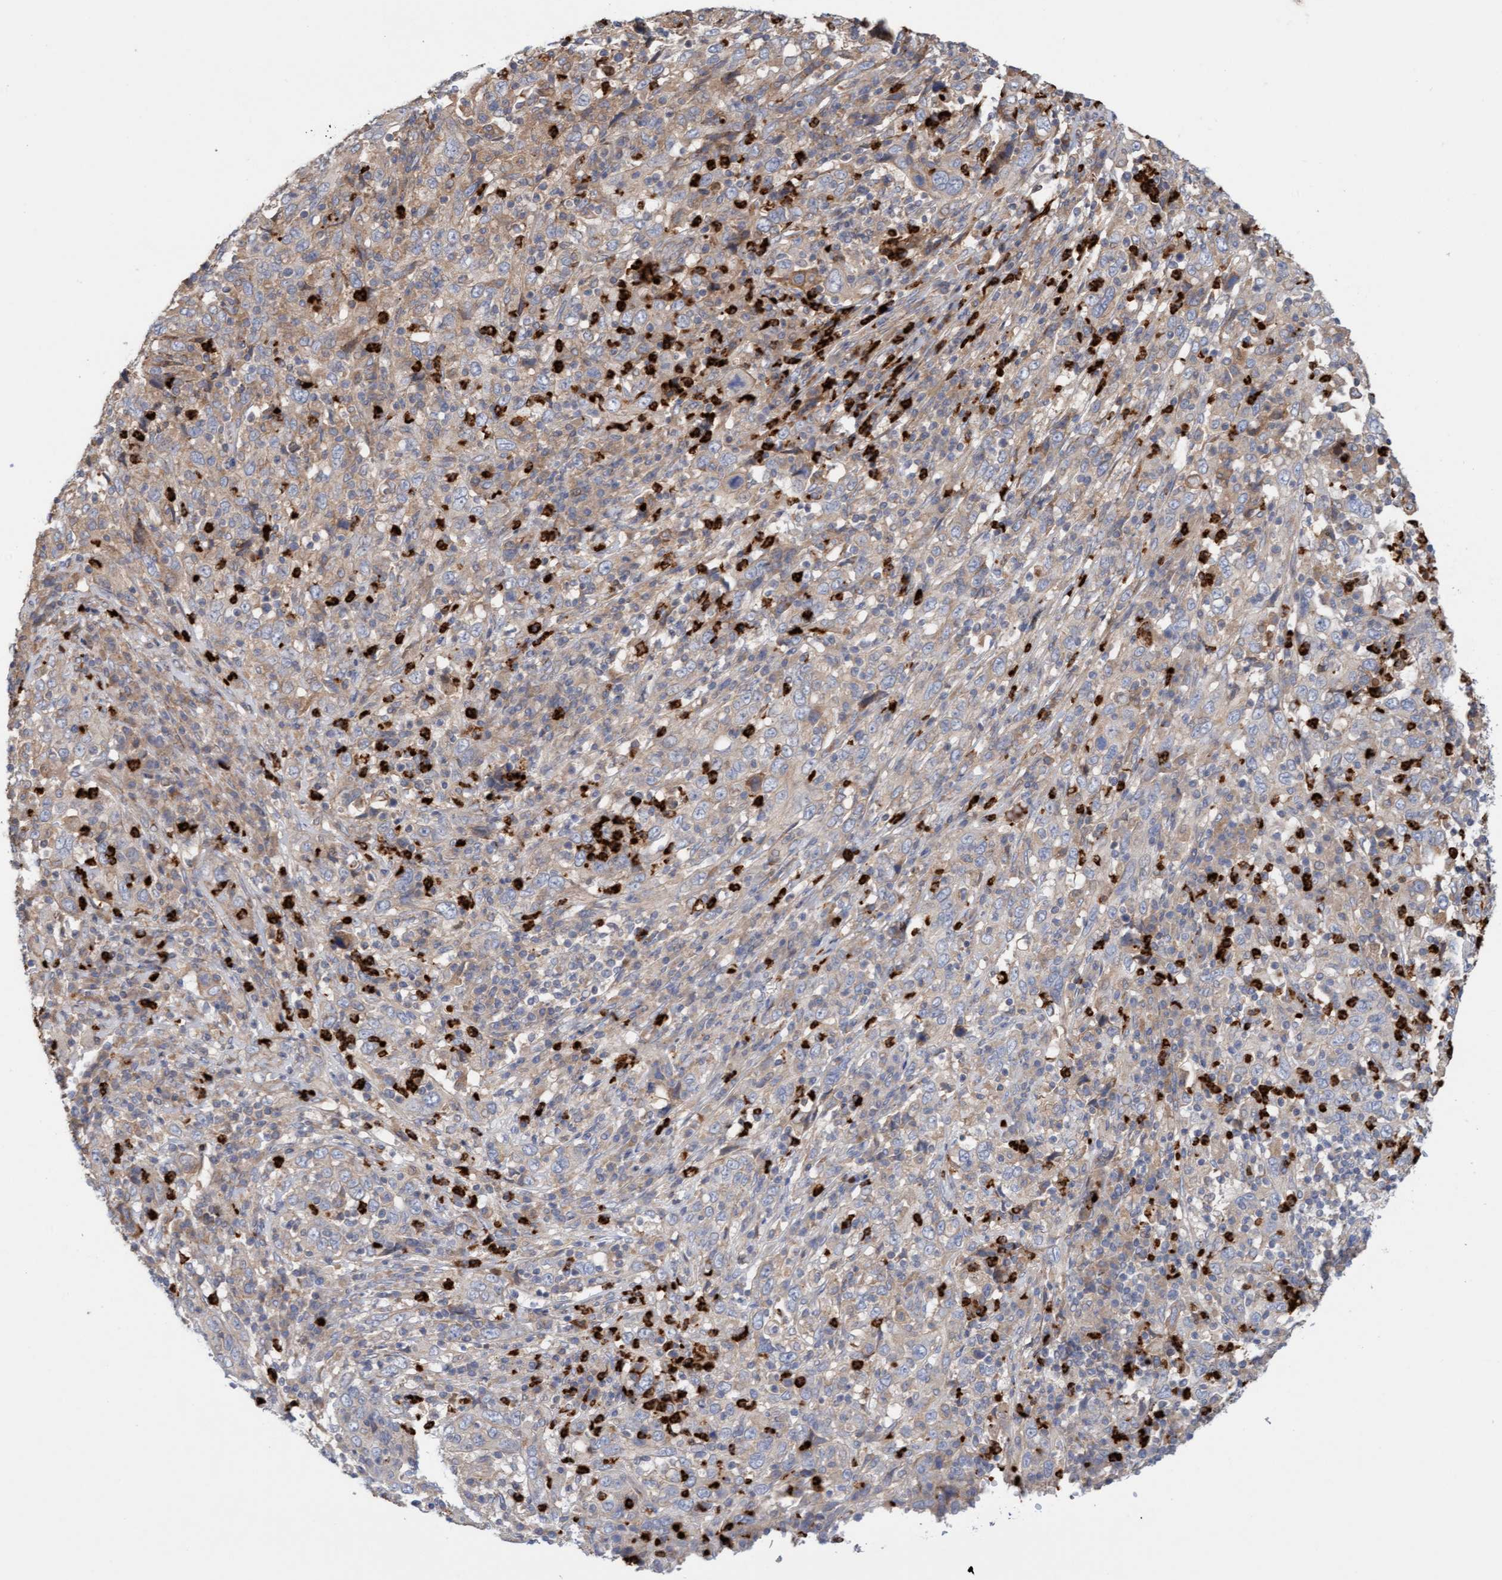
{"staining": {"intensity": "weak", "quantity": ">75%", "location": "cytoplasmic/membranous"}, "tissue": "cervical cancer", "cell_type": "Tumor cells", "image_type": "cancer", "snomed": [{"axis": "morphology", "description": "Squamous cell carcinoma, NOS"}, {"axis": "topography", "description": "Cervix"}], "caption": "Immunohistochemical staining of cervical cancer displays low levels of weak cytoplasmic/membranous staining in about >75% of tumor cells. (brown staining indicates protein expression, while blue staining denotes nuclei).", "gene": "MMP8", "patient": {"sex": "female", "age": 46}}